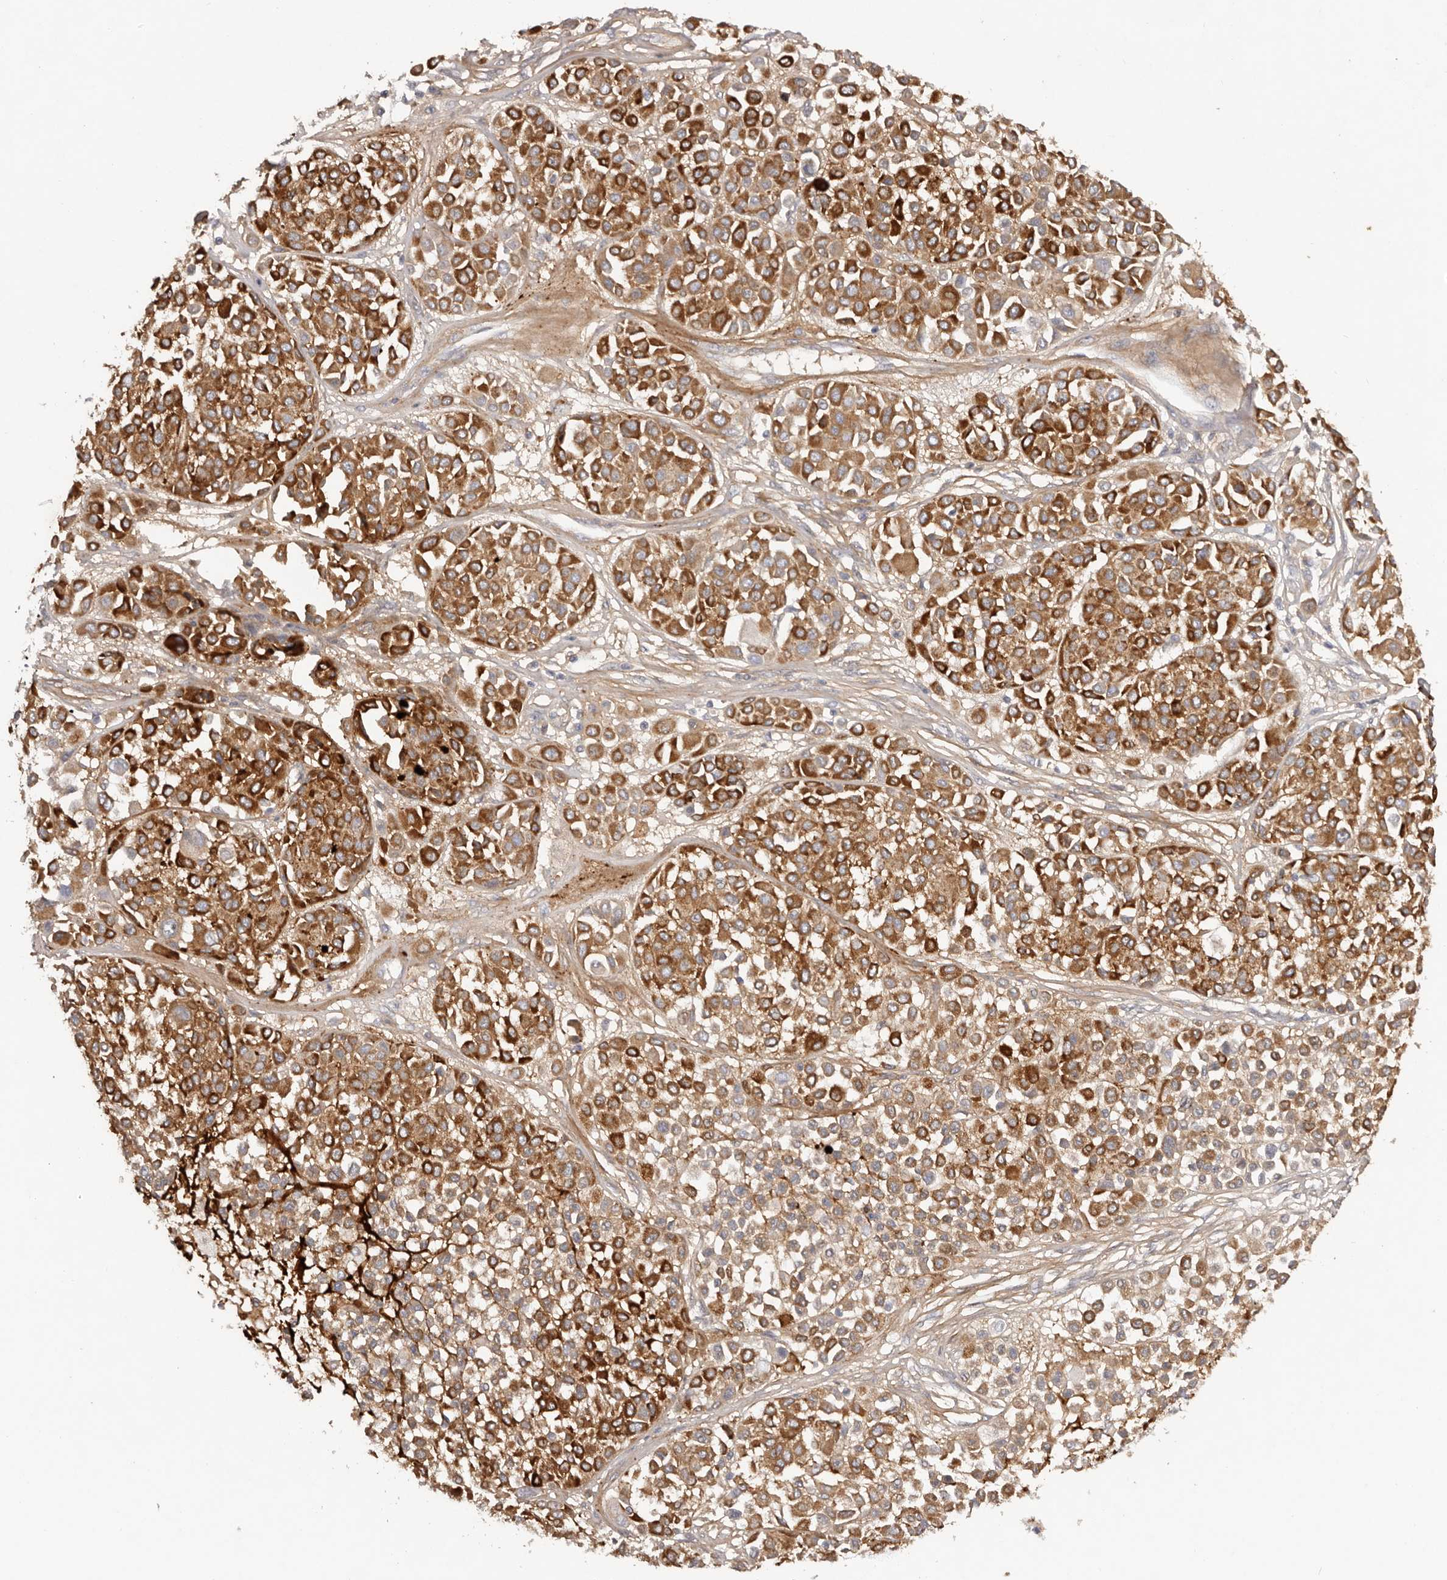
{"staining": {"intensity": "strong", "quantity": ">75%", "location": "cytoplasmic/membranous"}, "tissue": "melanoma", "cell_type": "Tumor cells", "image_type": "cancer", "snomed": [{"axis": "morphology", "description": "Malignant melanoma, Metastatic site"}, {"axis": "topography", "description": "Soft tissue"}], "caption": "Immunohistochemical staining of human malignant melanoma (metastatic site) exhibits high levels of strong cytoplasmic/membranous expression in approximately >75% of tumor cells. The staining is performed using DAB brown chromogen to label protein expression. The nuclei are counter-stained blue using hematoxylin.", "gene": "SCUBE2", "patient": {"sex": "male", "age": 41}}